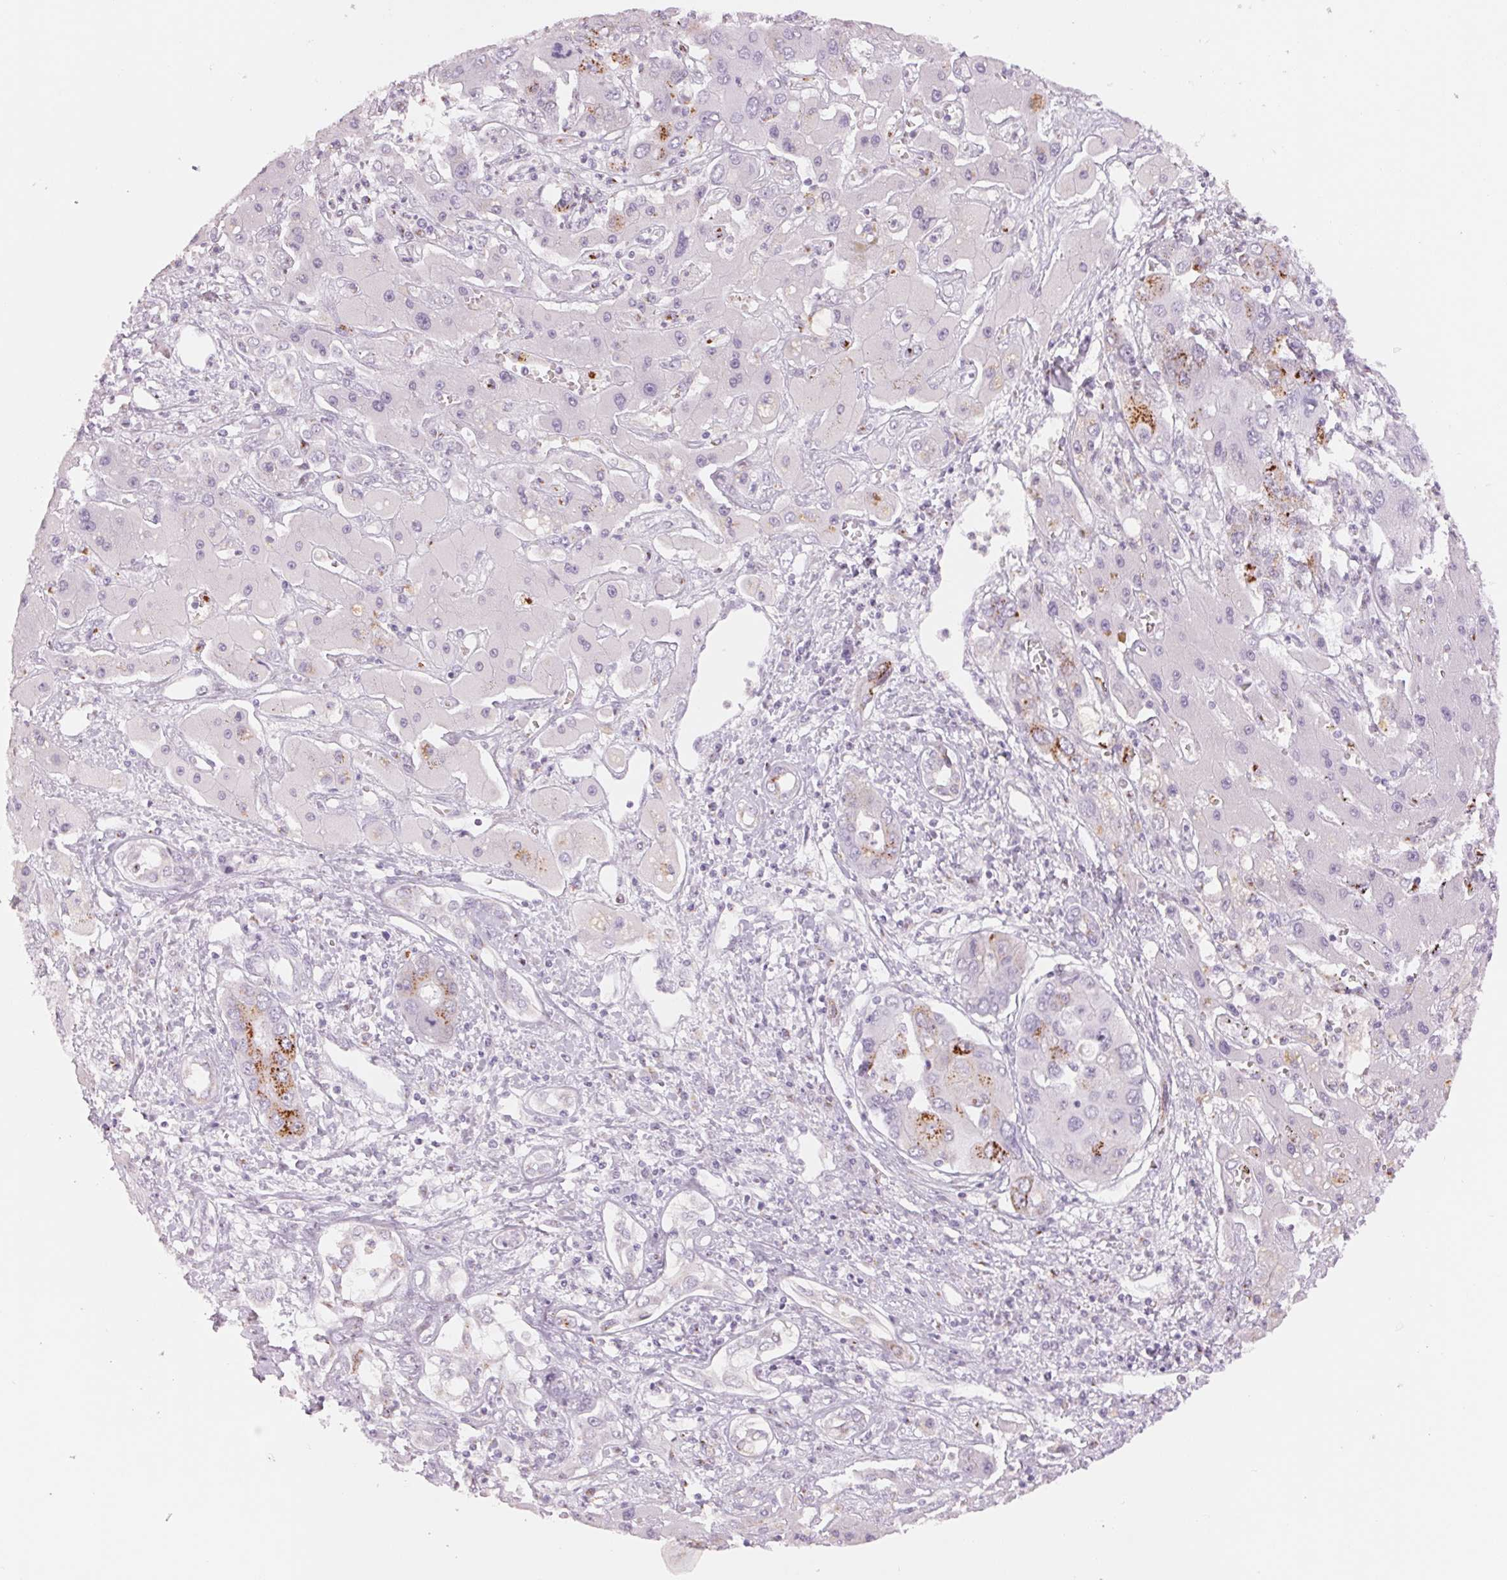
{"staining": {"intensity": "strong", "quantity": "25%-75%", "location": "cytoplasmic/membranous"}, "tissue": "liver cancer", "cell_type": "Tumor cells", "image_type": "cancer", "snomed": [{"axis": "morphology", "description": "Cholangiocarcinoma"}, {"axis": "topography", "description": "Liver"}], "caption": "A brown stain highlights strong cytoplasmic/membranous expression of a protein in human liver cholangiocarcinoma tumor cells.", "gene": "GALNT7", "patient": {"sex": "male", "age": 67}}